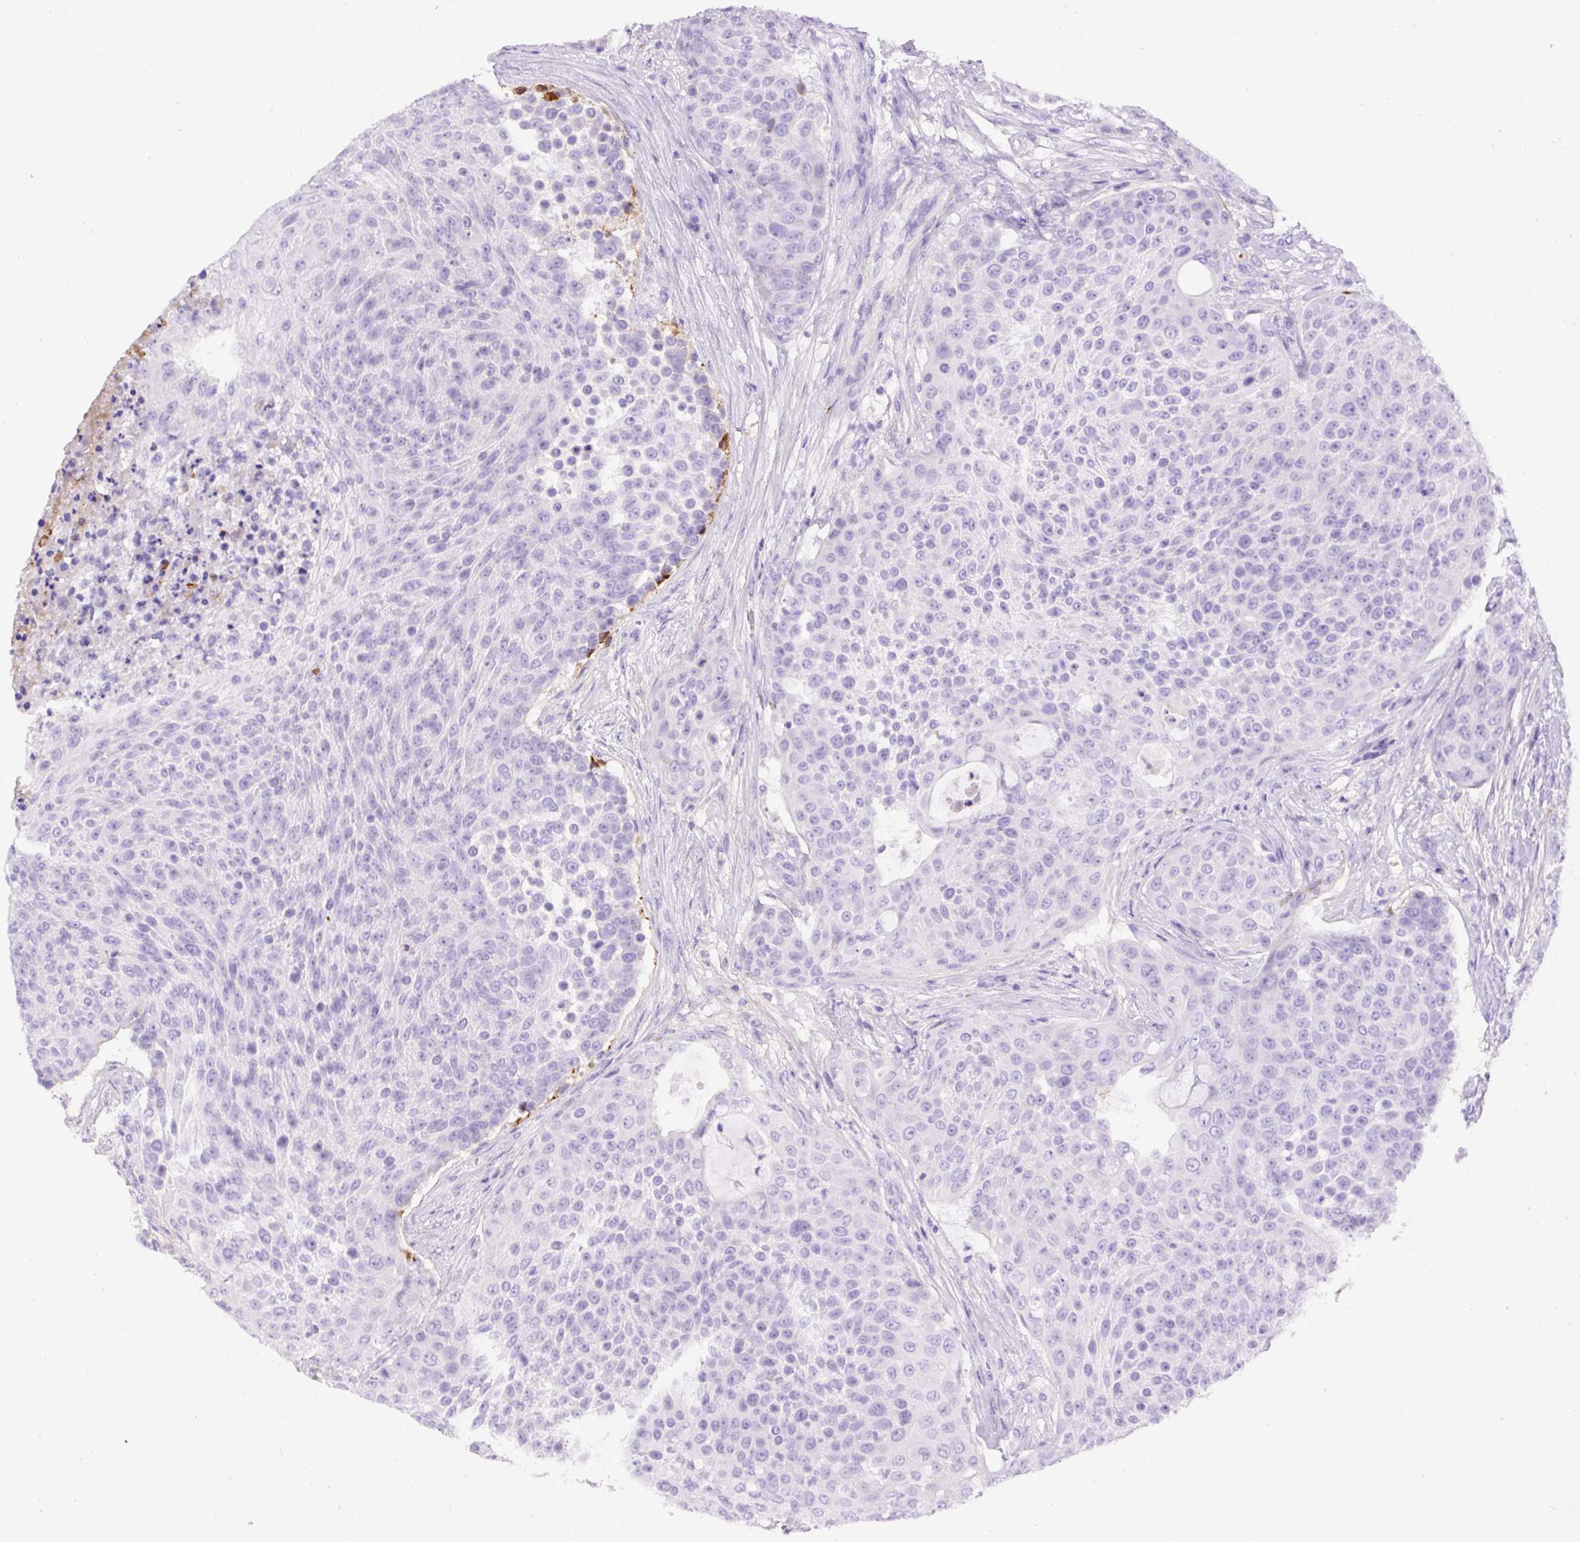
{"staining": {"intensity": "negative", "quantity": "none", "location": "none"}, "tissue": "urothelial cancer", "cell_type": "Tumor cells", "image_type": "cancer", "snomed": [{"axis": "morphology", "description": "Urothelial carcinoma, High grade"}, {"axis": "topography", "description": "Urinary bladder"}], "caption": "A photomicrograph of human high-grade urothelial carcinoma is negative for staining in tumor cells. (DAB (3,3'-diaminobenzidine) immunohistochemistry with hematoxylin counter stain).", "gene": "APCS", "patient": {"sex": "female", "age": 63}}